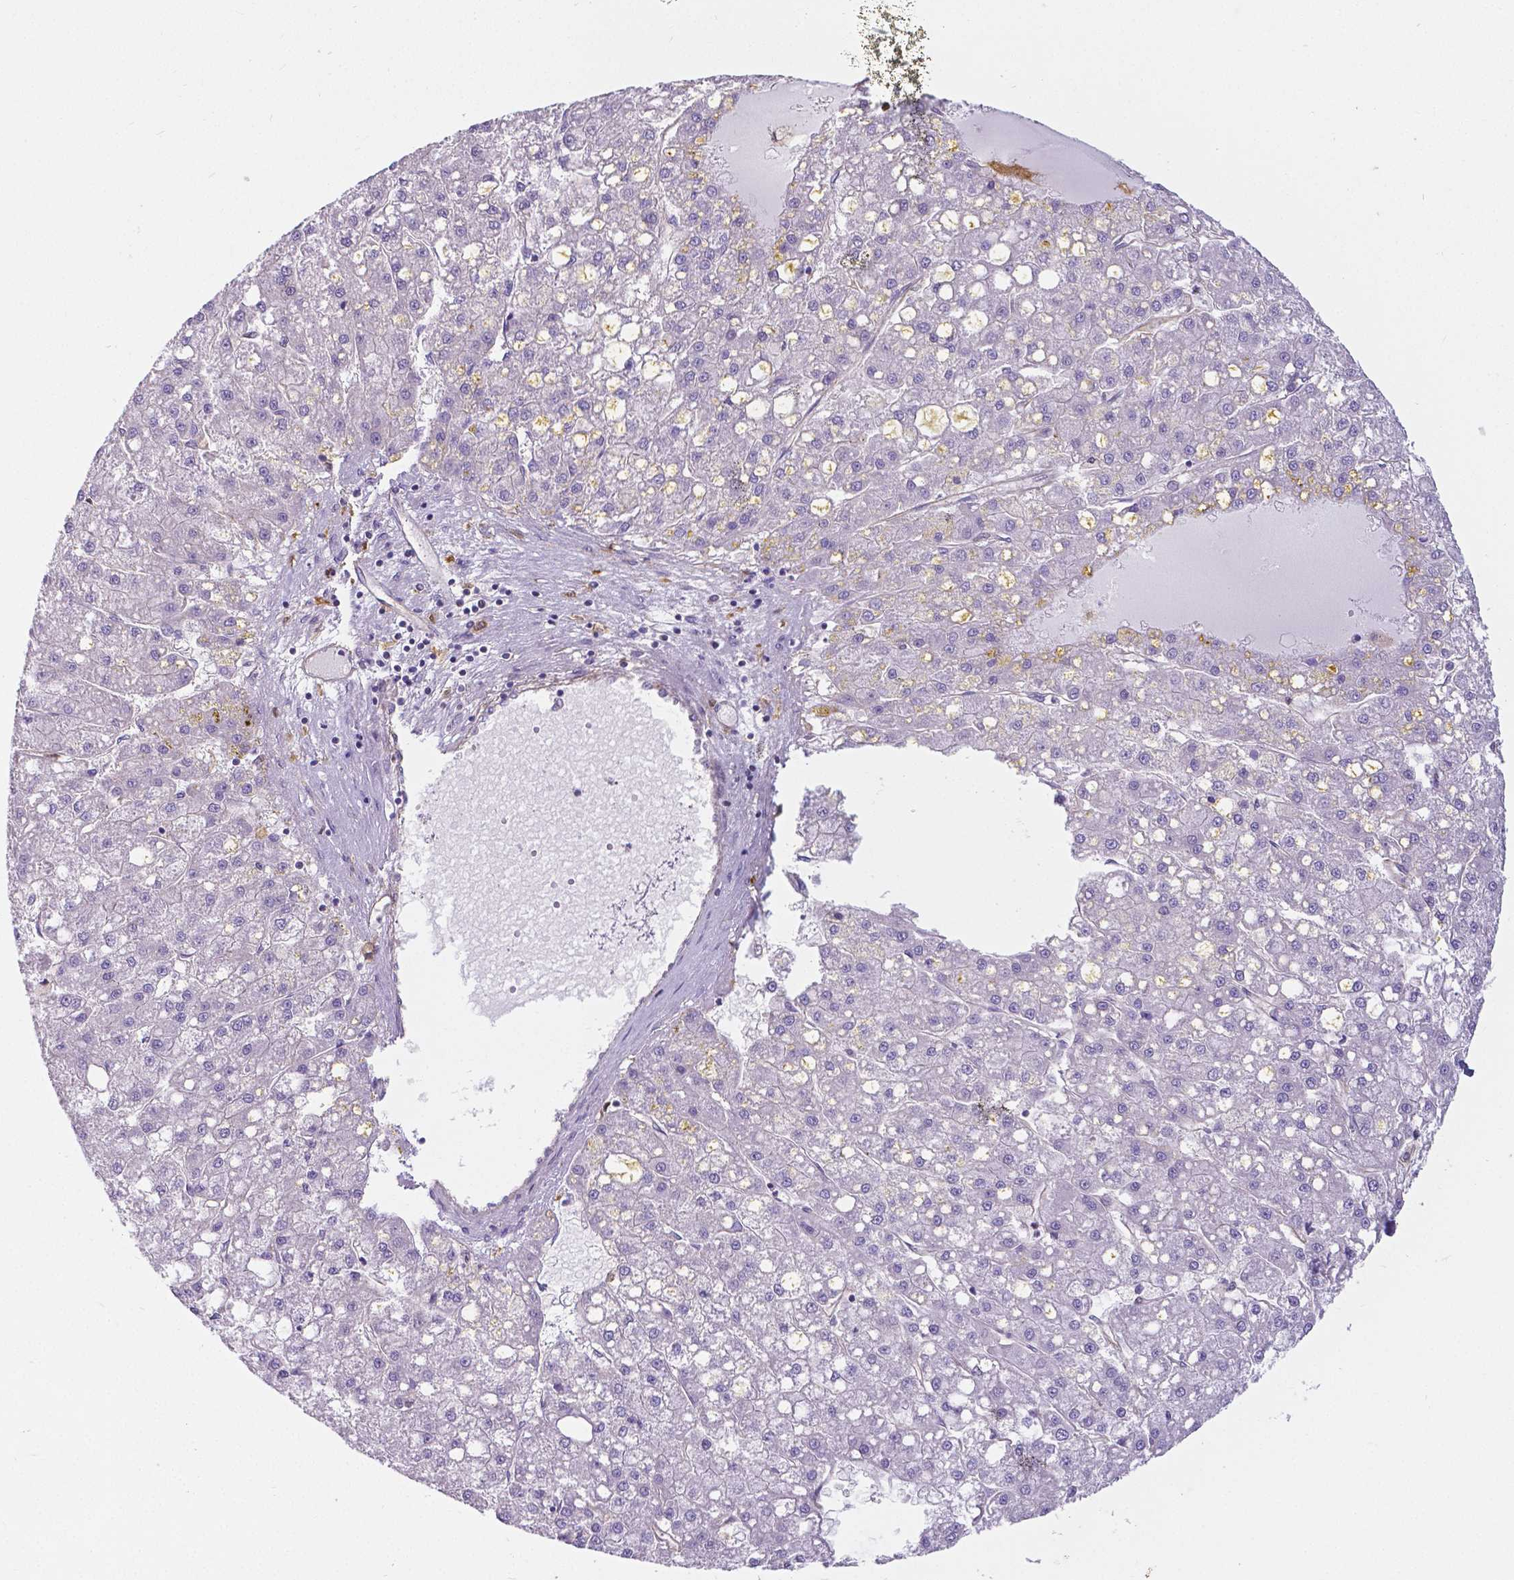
{"staining": {"intensity": "negative", "quantity": "none", "location": "none"}, "tissue": "liver cancer", "cell_type": "Tumor cells", "image_type": "cancer", "snomed": [{"axis": "morphology", "description": "Carcinoma, Hepatocellular, NOS"}, {"axis": "topography", "description": "Liver"}], "caption": "Immunohistochemistry photomicrograph of human liver cancer stained for a protein (brown), which displays no expression in tumor cells.", "gene": "CRMP1", "patient": {"sex": "male", "age": 67}}